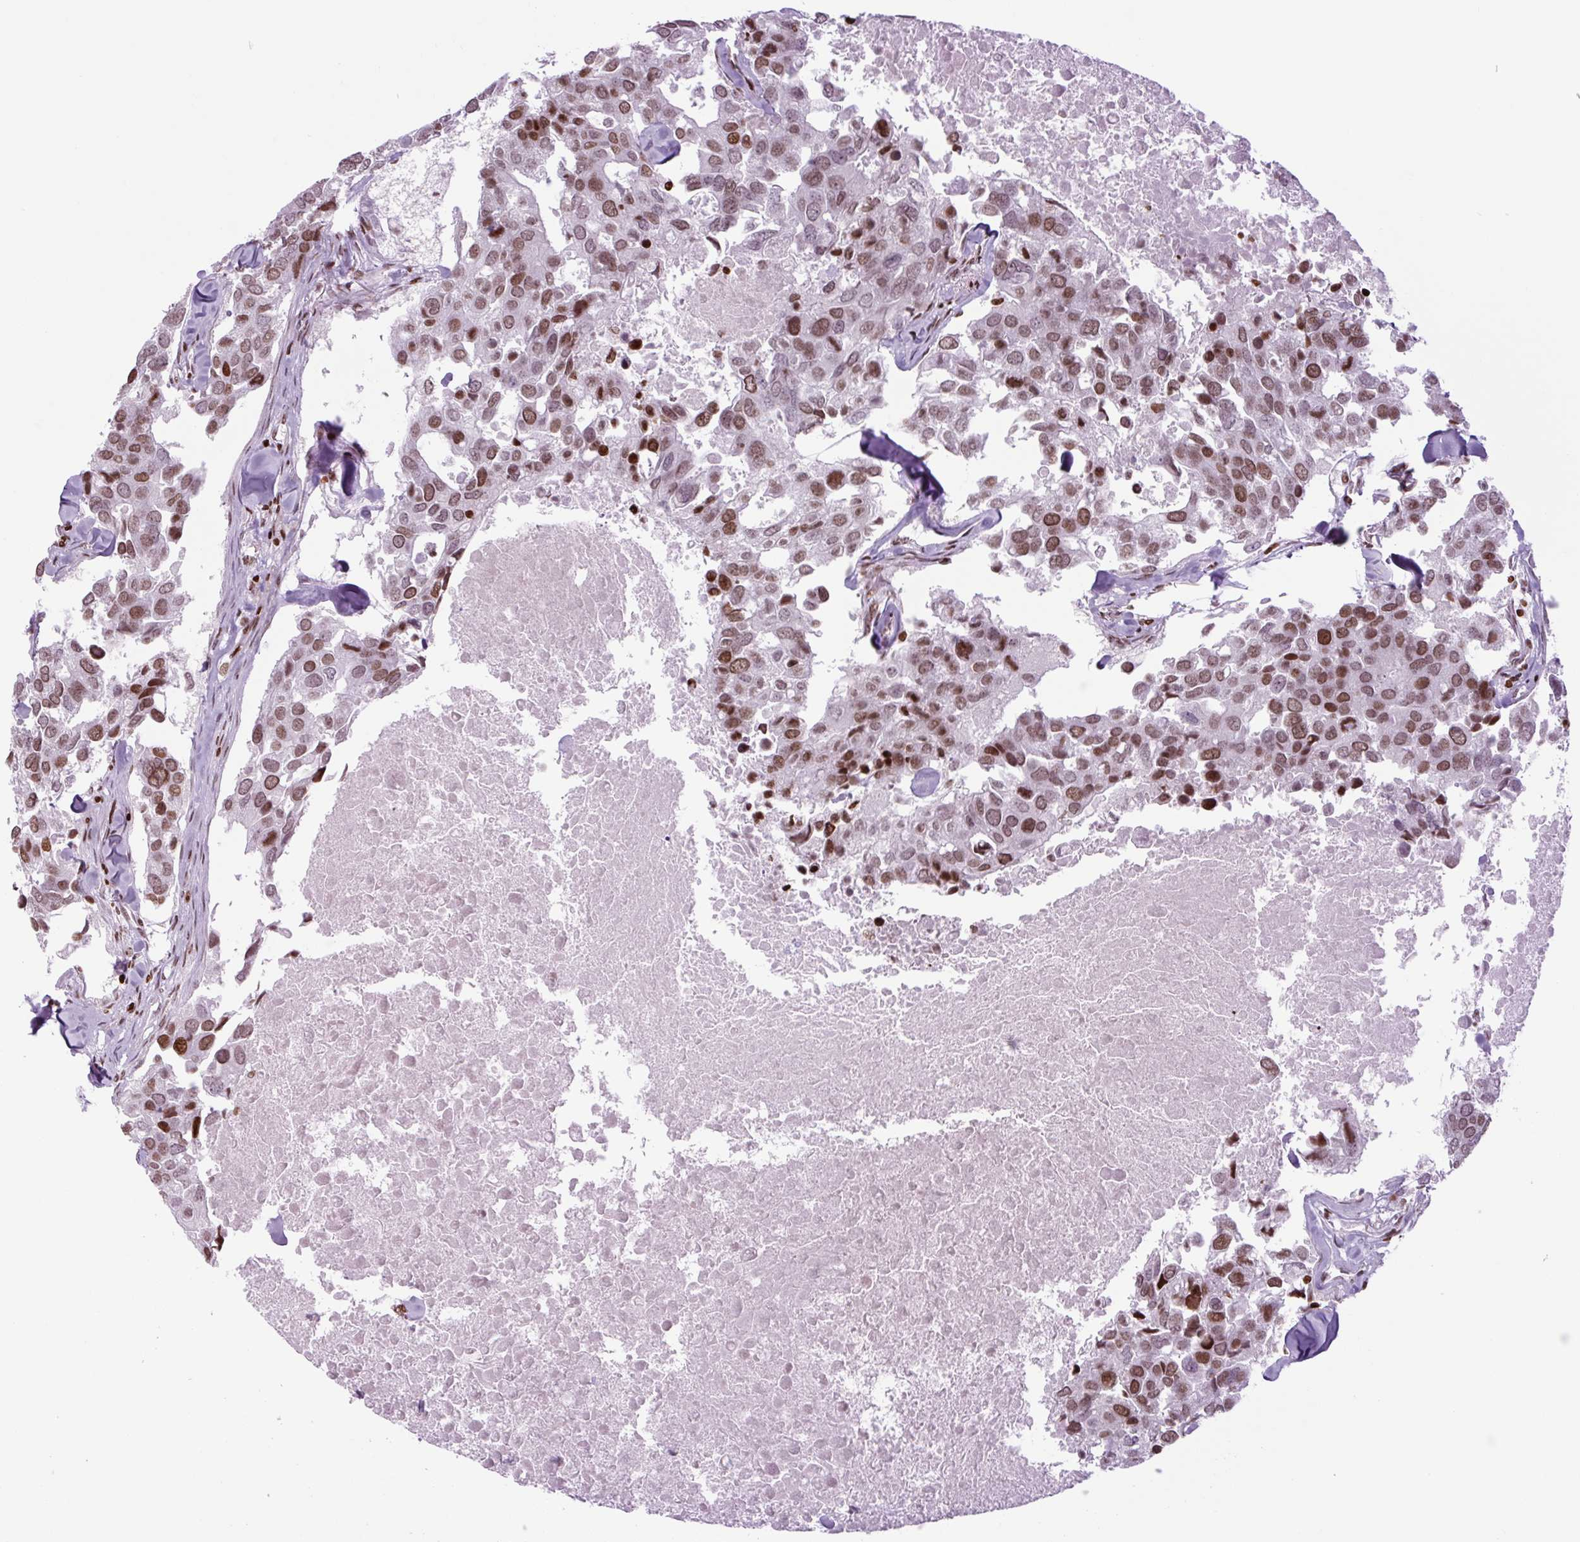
{"staining": {"intensity": "moderate", "quantity": ">75%", "location": "nuclear"}, "tissue": "breast cancer", "cell_type": "Tumor cells", "image_type": "cancer", "snomed": [{"axis": "morphology", "description": "Duct carcinoma"}, {"axis": "topography", "description": "Breast"}], "caption": "Immunohistochemistry (IHC) of human breast intraductal carcinoma demonstrates medium levels of moderate nuclear staining in approximately >75% of tumor cells.", "gene": "H1-3", "patient": {"sex": "female", "age": 83}}